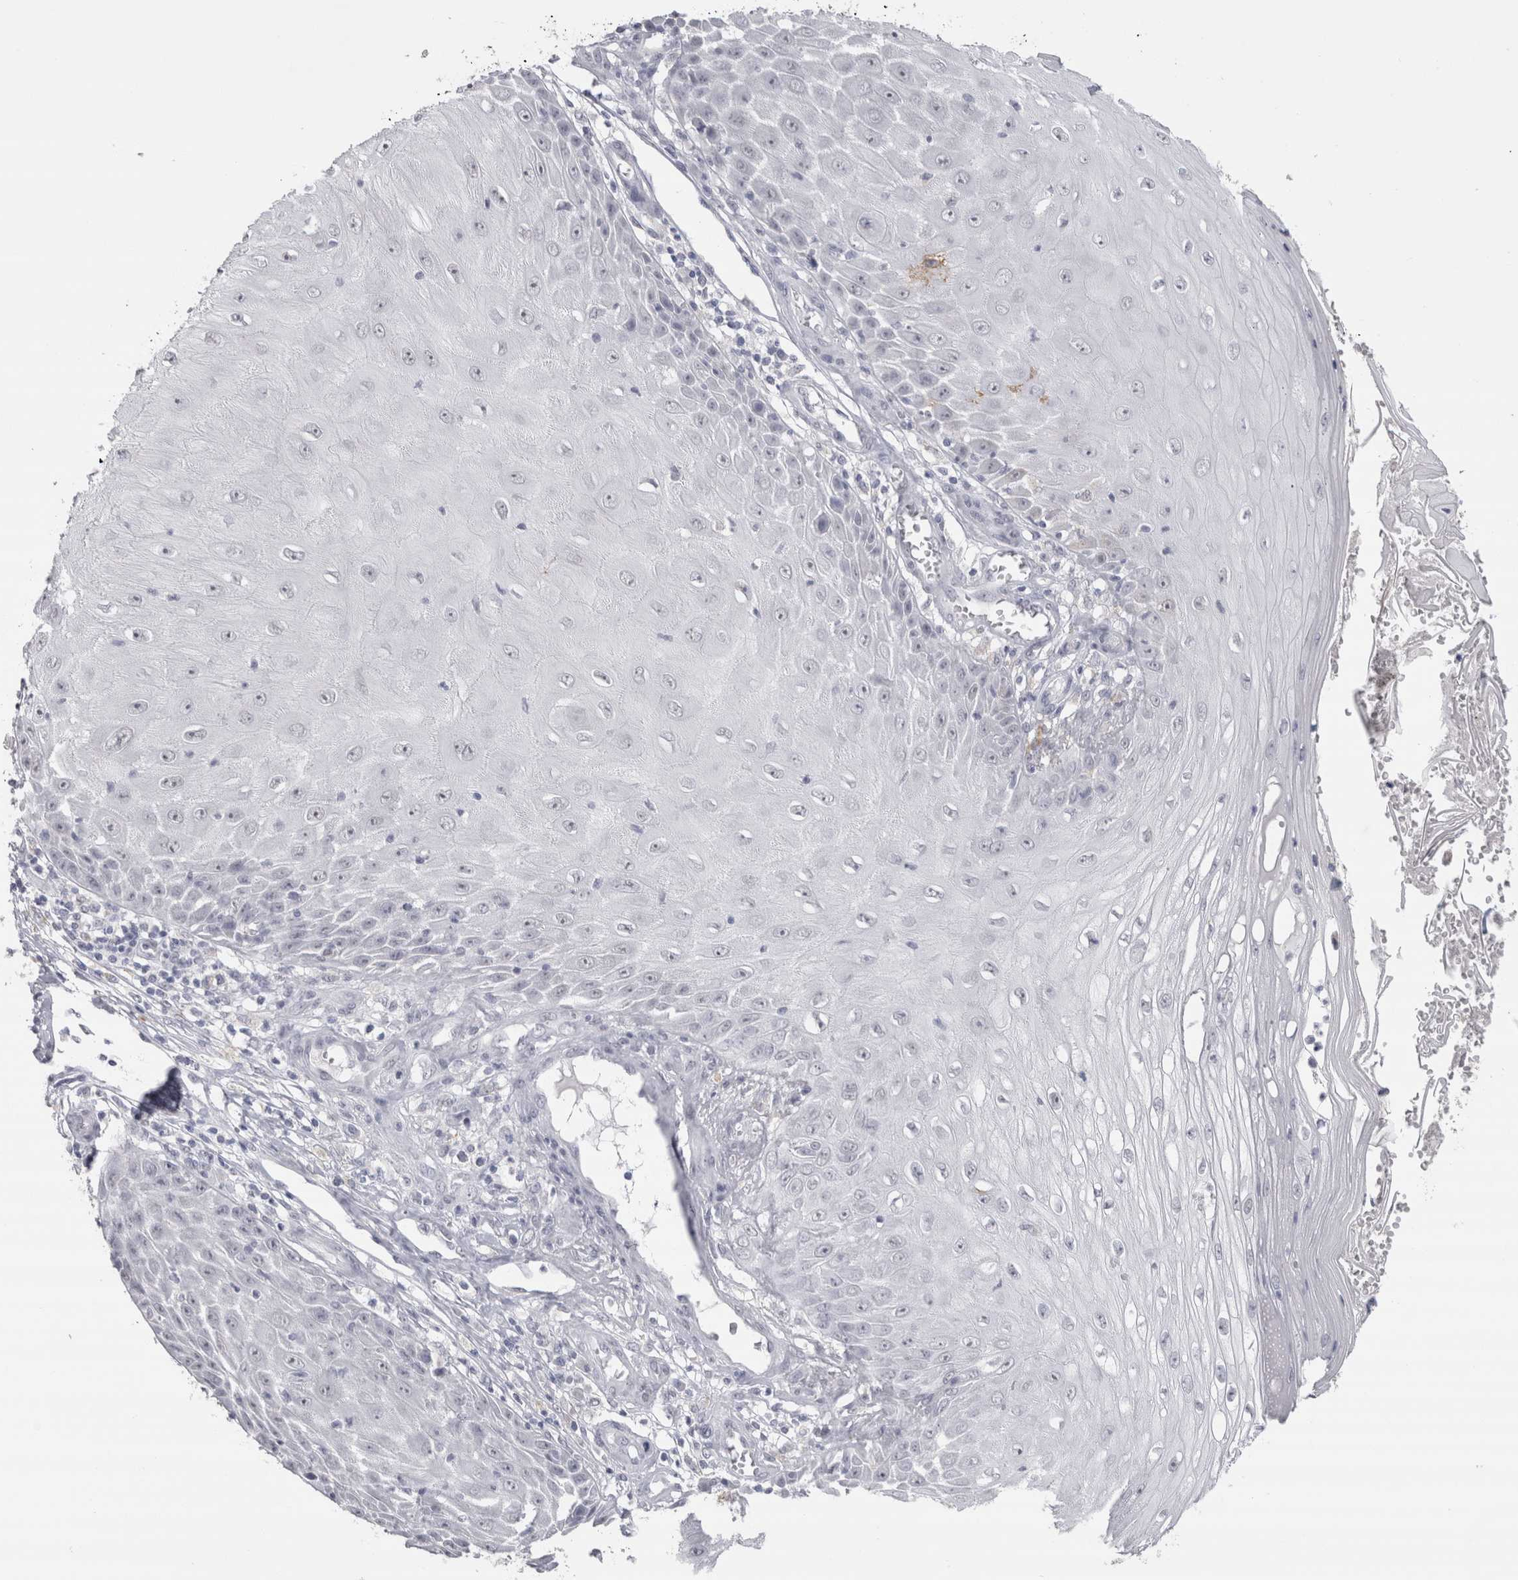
{"staining": {"intensity": "negative", "quantity": "none", "location": "none"}, "tissue": "skin cancer", "cell_type": "Tumor cells", "image_type": "cancer", "snomed": [{"axis": "morphology", "description": "Squamous cell carcinoma, NOS"}, {"axis": "topography", "description": "Skin"}], "caption": "DAB (3,3'-diaminobenzidine) immunohistochemical staining of human skin cancer shows no significant positivity in tumor cells.", "gene": "CDH17", "patient": {"sex": "female", "age": 73}}